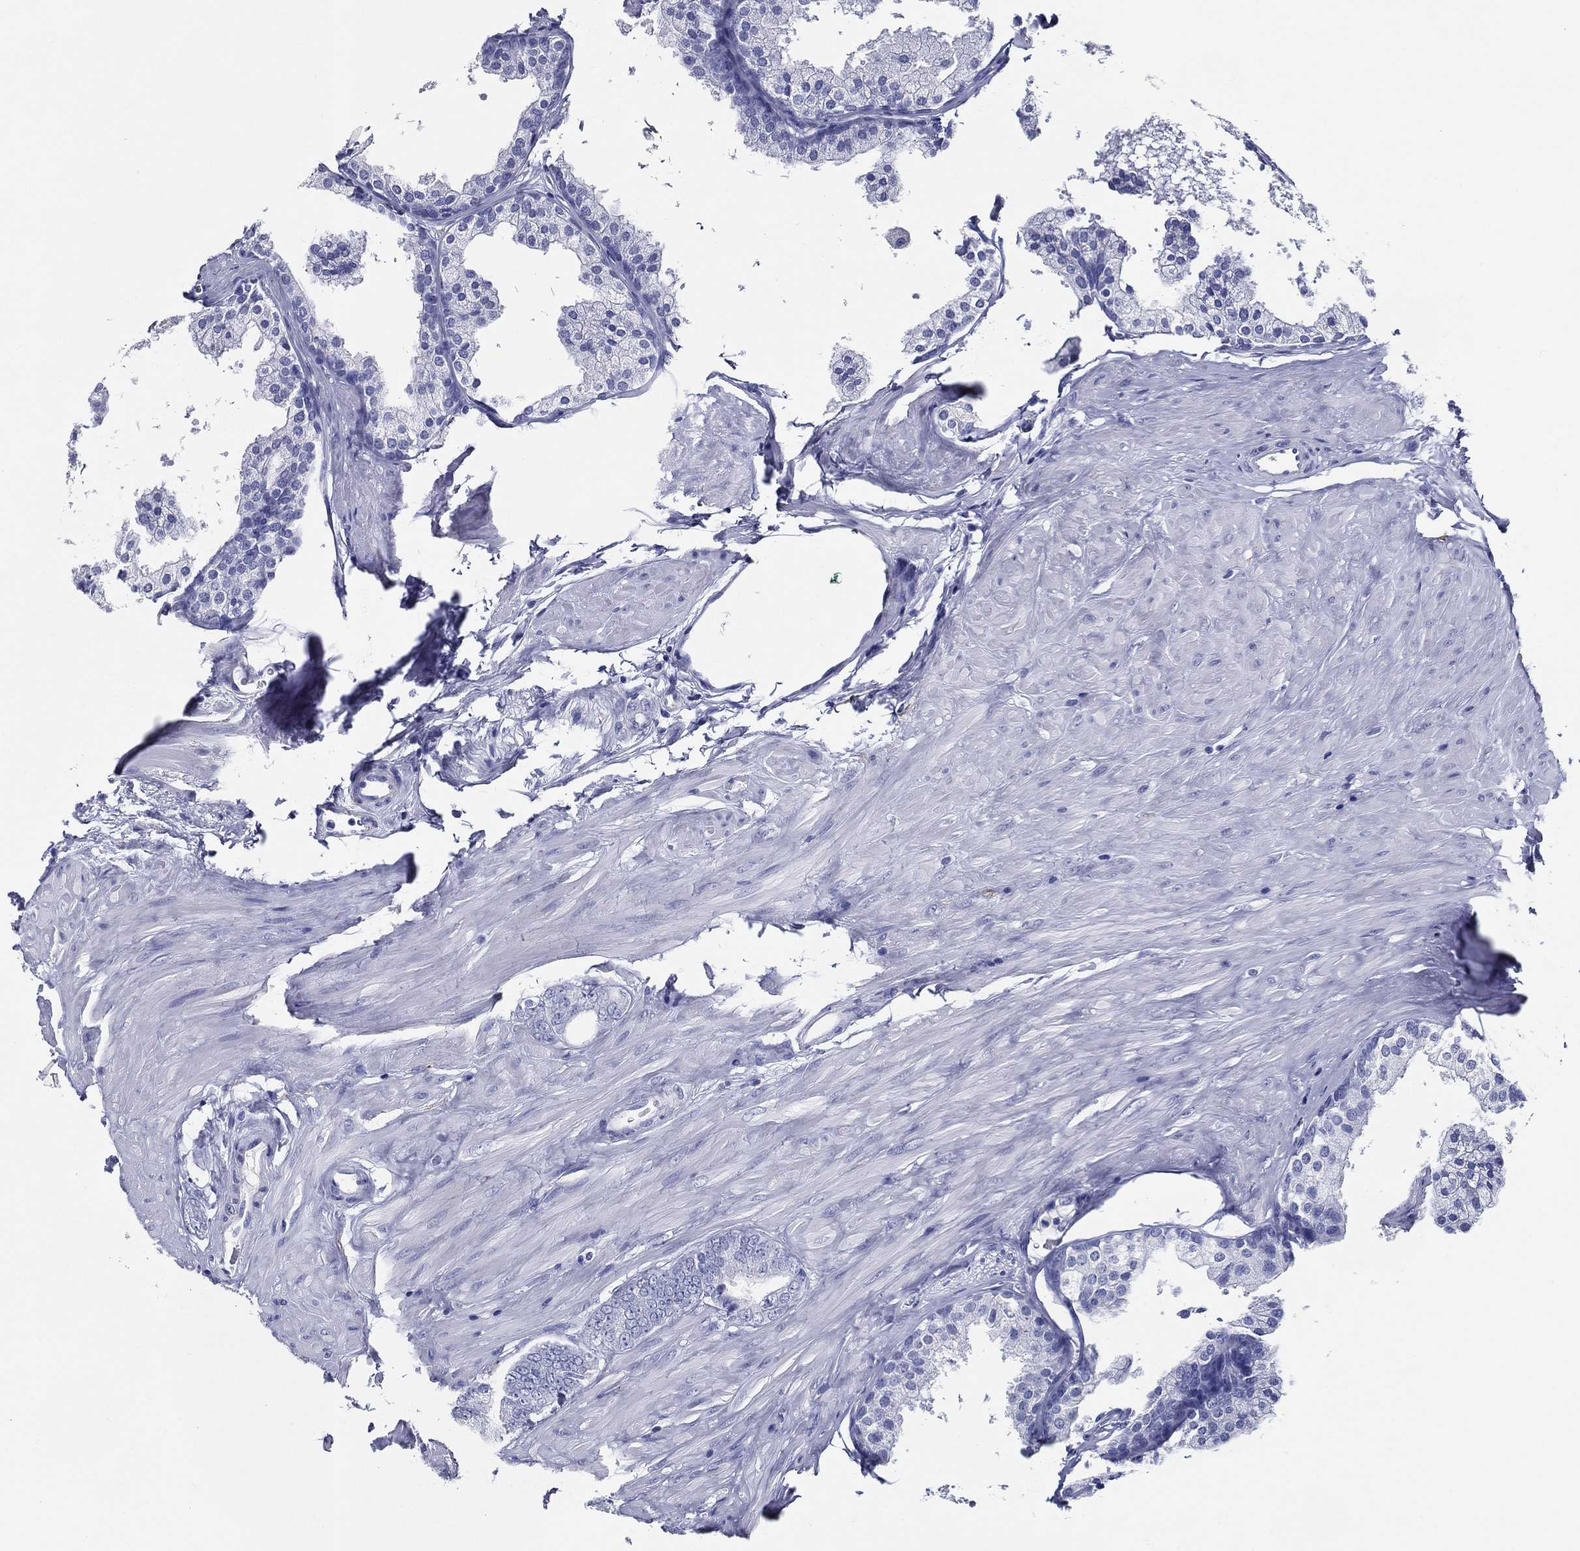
{"staining": {"intensity": "negative", "quantity": "none", "location": "none"}, "tissue": "prostate cancer", "cell_type": "Tumor cells", "image_type": "cancer", "snomed": [{"axis": "morphology", "description": "Adenocarcinoma, NOS"}, {"axis": "topography", "description": "Prostate"}], "caption": "The photomicrograph shows no significant positivity in tumor cells of adenocarcinoma (prostate).", "gene": "ACE2", "patient": {"sex": "male", "age": 55}}